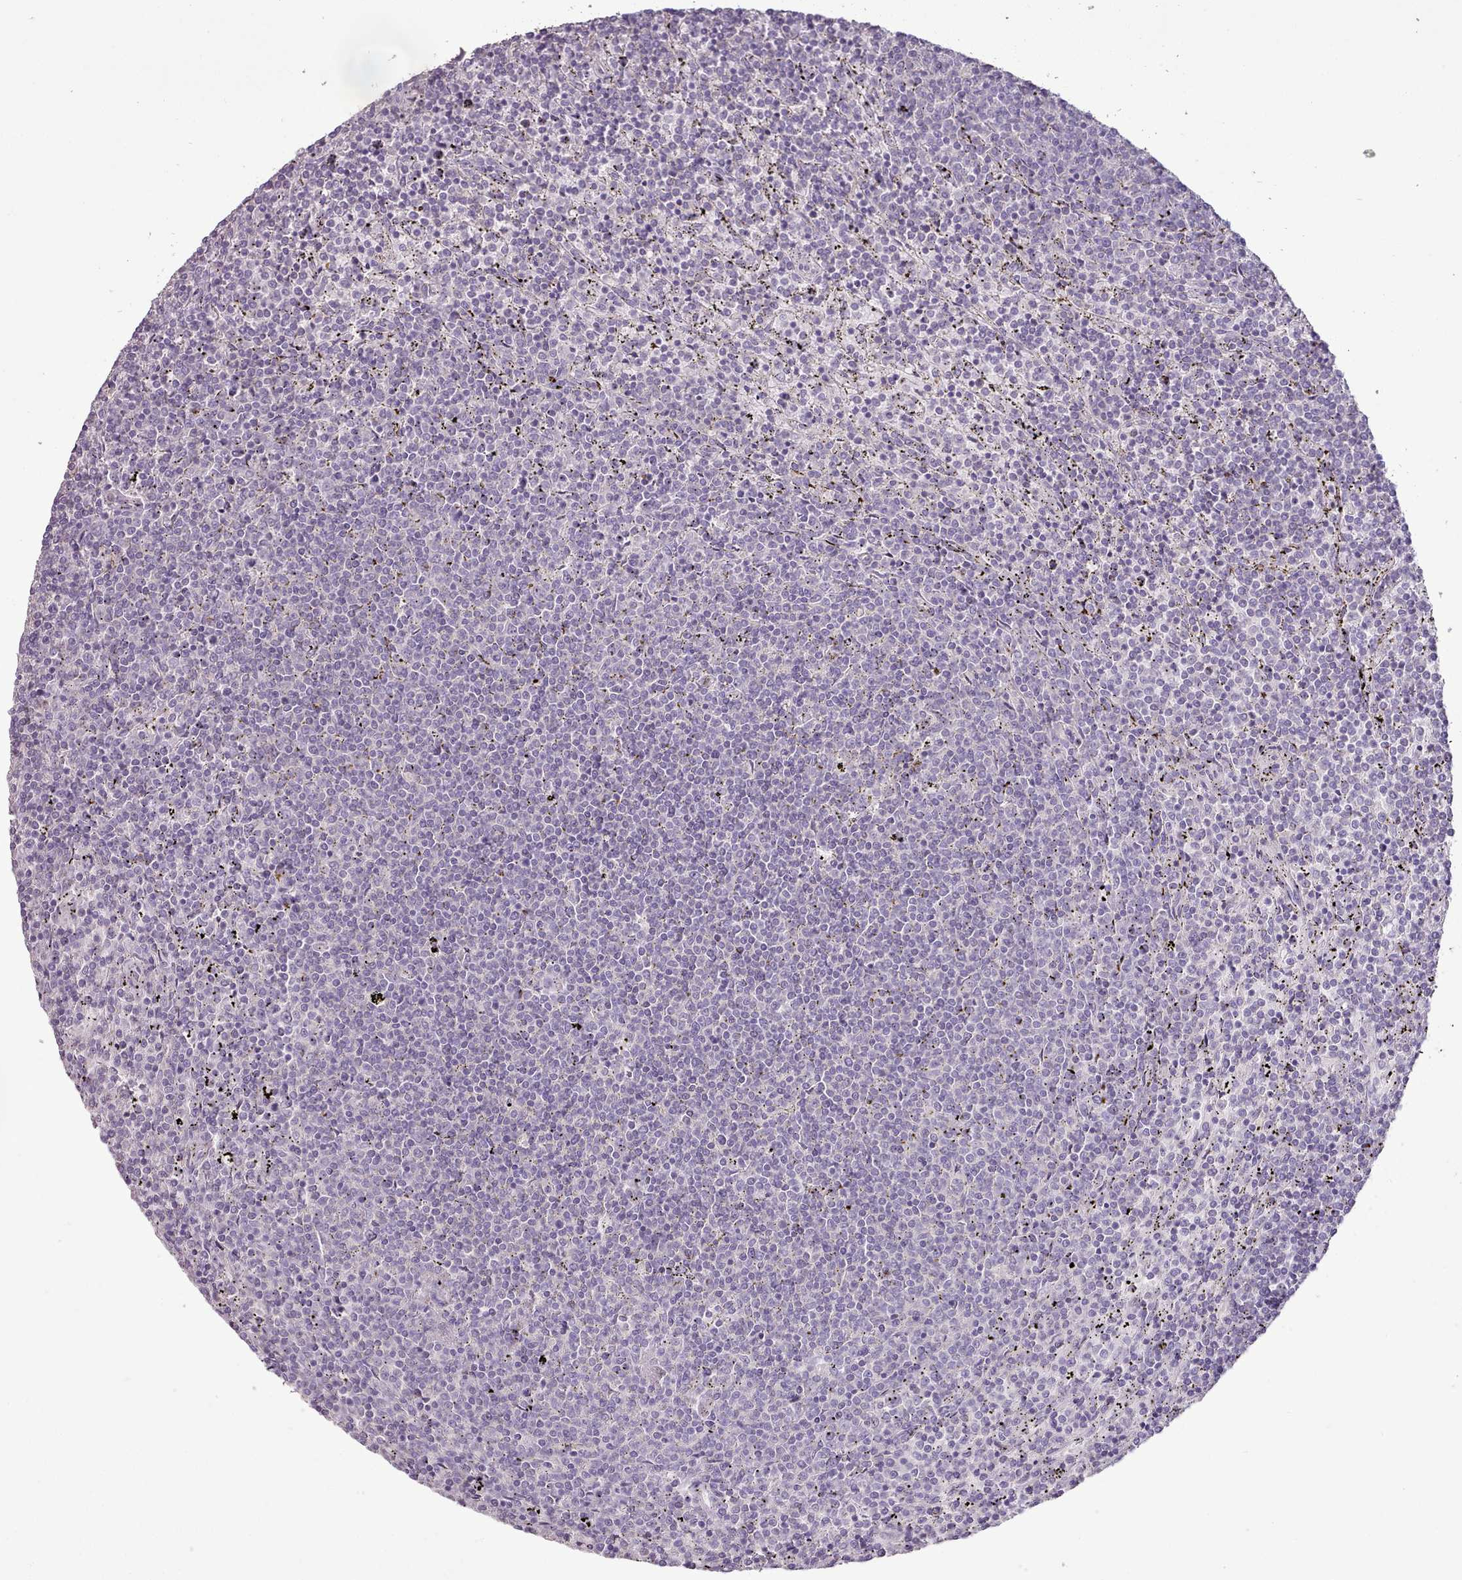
{"staining": {"intensity": "negative", "quantity": "none", "location": "none"}, "tissue": "lymphoma", "cell_type": "Tumor cells", "image_type": "cancer", "snomed": [{"axis": "morphology", "description": "Malignant lymphoma, non-Hodgkin's type, Low grade"}, {"axis": "topography", "description": "Spleen"}], "caption": "This is a photomicrograph of IHC staining of low-grade malignant lymphoma, non-Hodgkin's type, which shows no expression in tumor cells.", "gene": "BLOC1S2", "patient": {"sex": "female", "age": 50}}